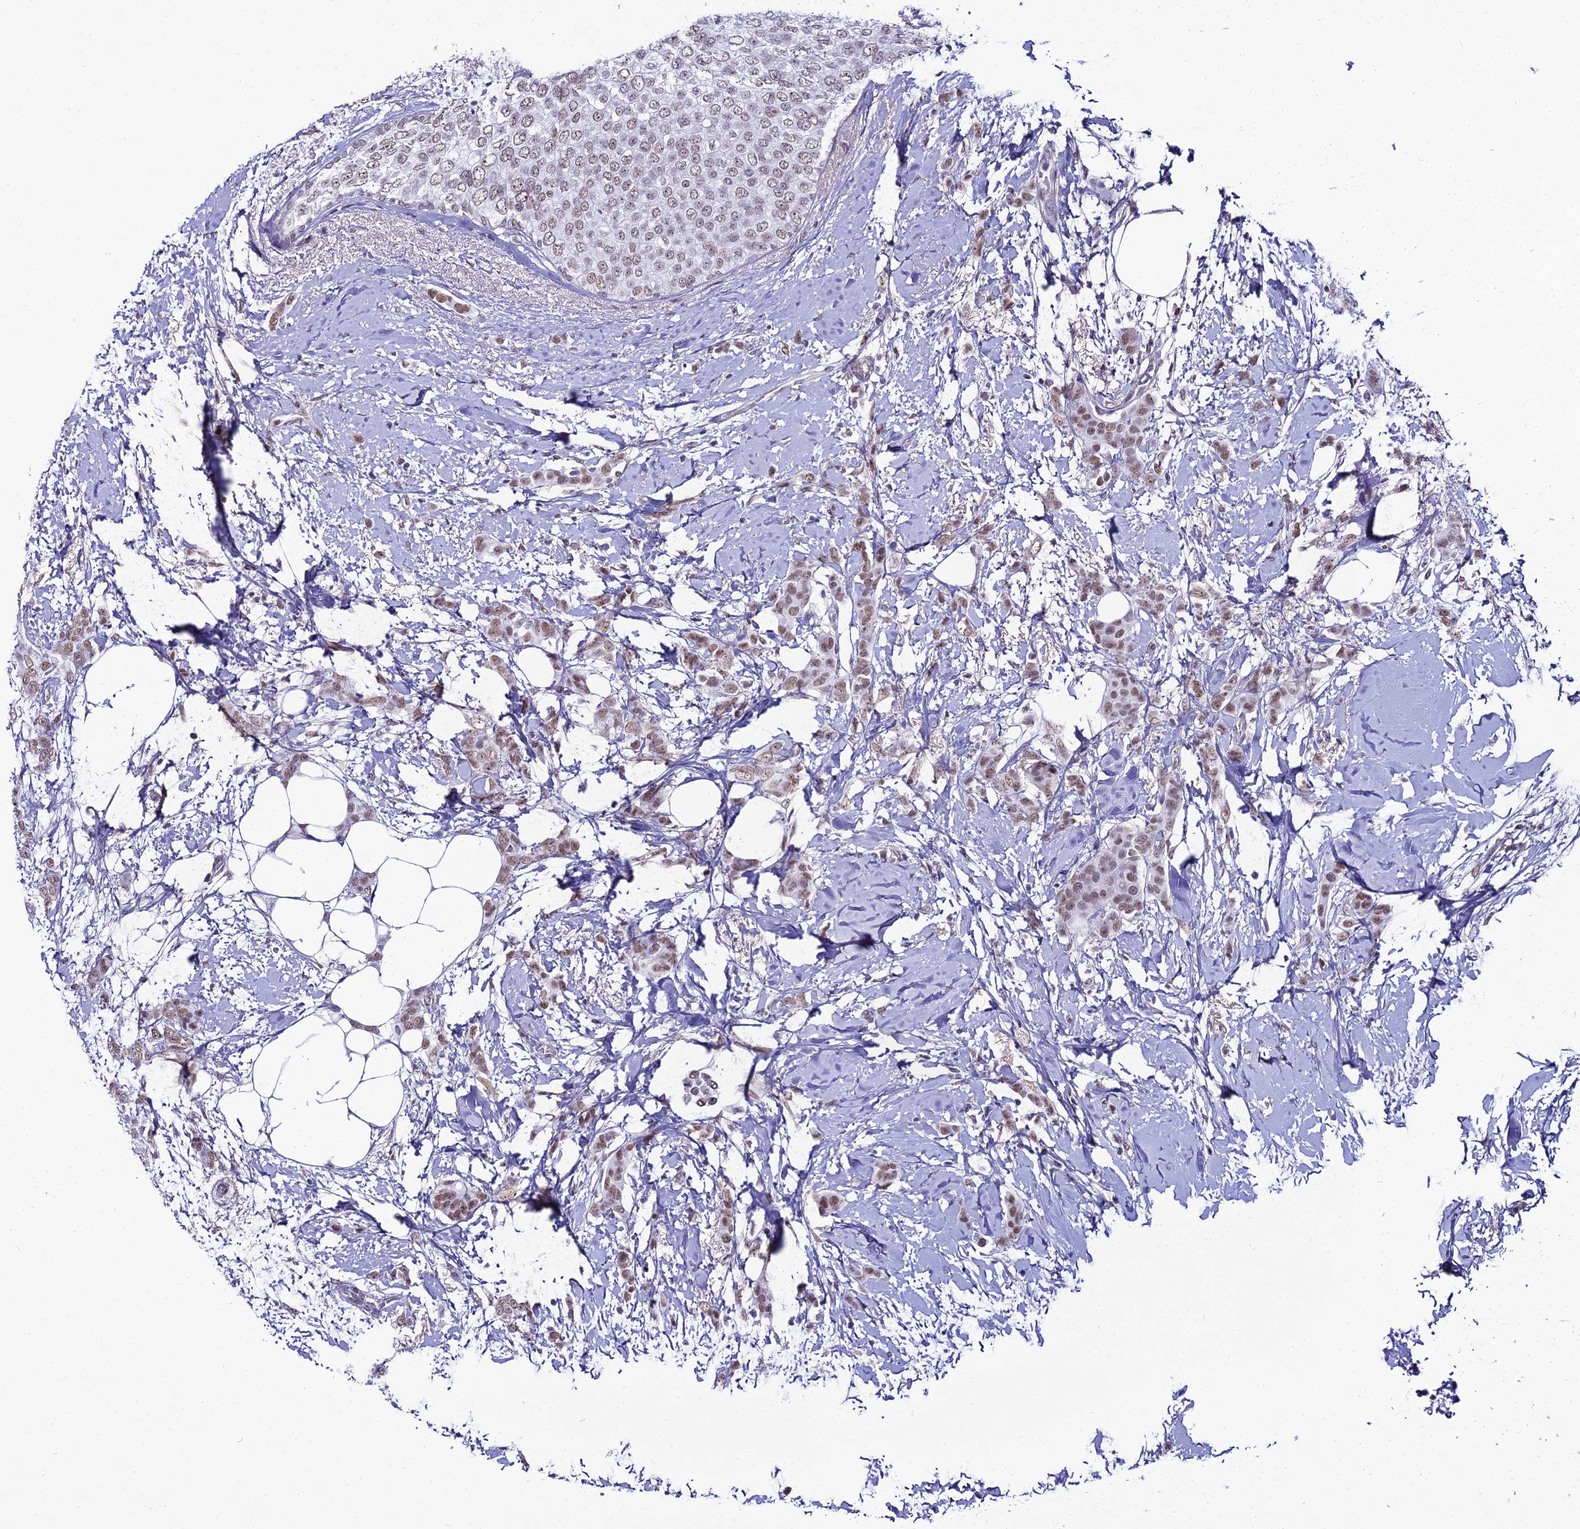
{"staining": {"intensity": "moderate", "quantity": ">75%", "location": "nuclear"}, "tissue": "breast cancer", "cell_type": "Tumor cells", "image_type": "cancer", "snomed": [{"axis": "morphology", "description": "Duct carcinoma"}, {"axis": "topography", "description": "Breast"}], "caption": "There is medium levels of moderate nuclear staining in tumor cells of breast infiltrating ductal carcinoma, as demonstrated by immunohistochemical staining (brown color).", "gene": "RBM12", "patient": {"sex": "female", "age": 72}}